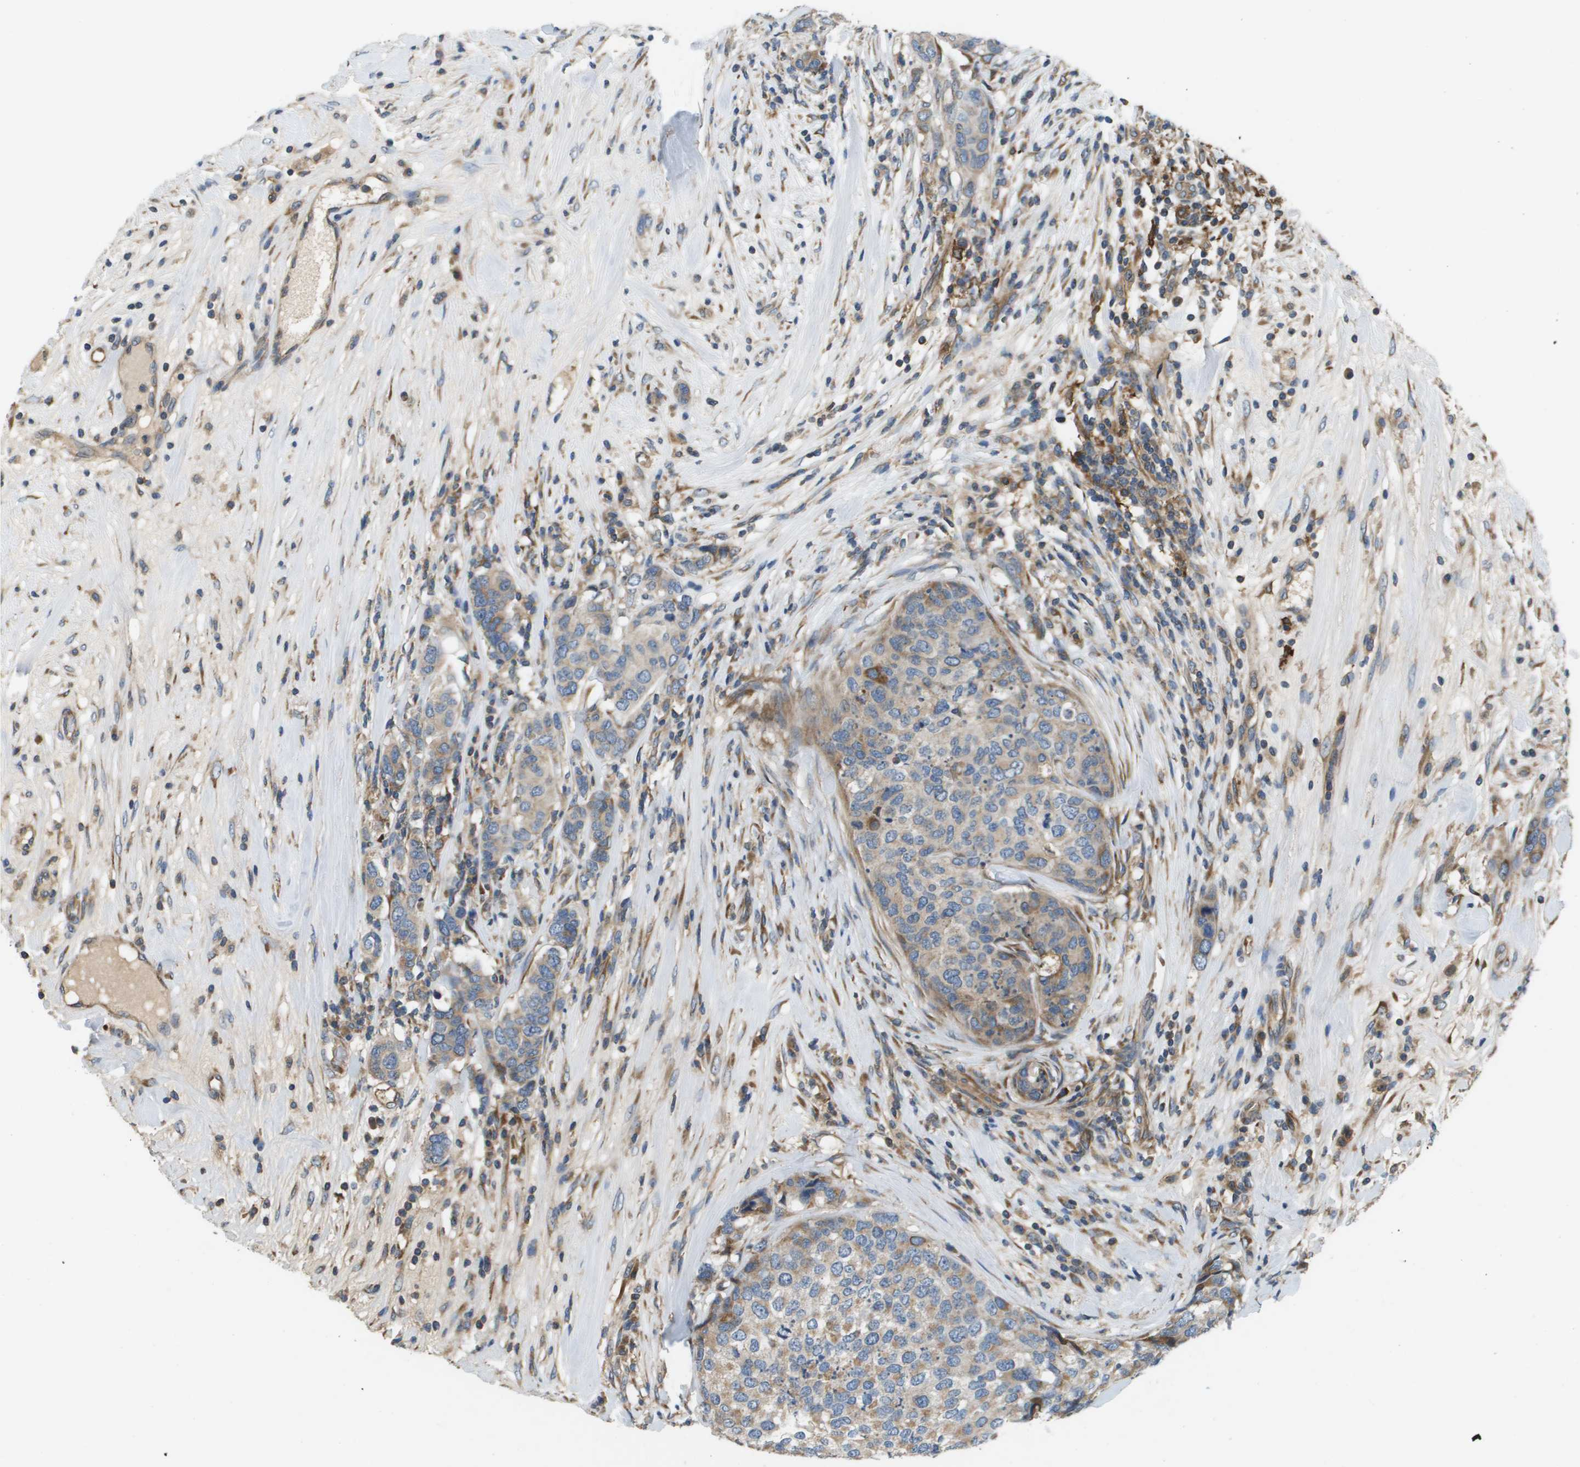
{"staining": {"intensity": "moderate", "quantity": "25%-75%", "location": "cytoplasmic/membranous"}, "tissue": "breast cancer", "cell_type": "Tumor cells", "image_type": "cancer", "snomed": [{"axis": "morphology", "description": "Lobular carcinoma"}, {"axis": "topography", "description": "Breast"}], "caption": "Protein positivity by immunohistochemistry demonstrates moderate cytoplasmic/membranous staining in approximately 25%-75% of tumor cells in breast lobular carcinoma.", "gene": "SAMSN1", "patient": {"sex": "female", "age": 59}}